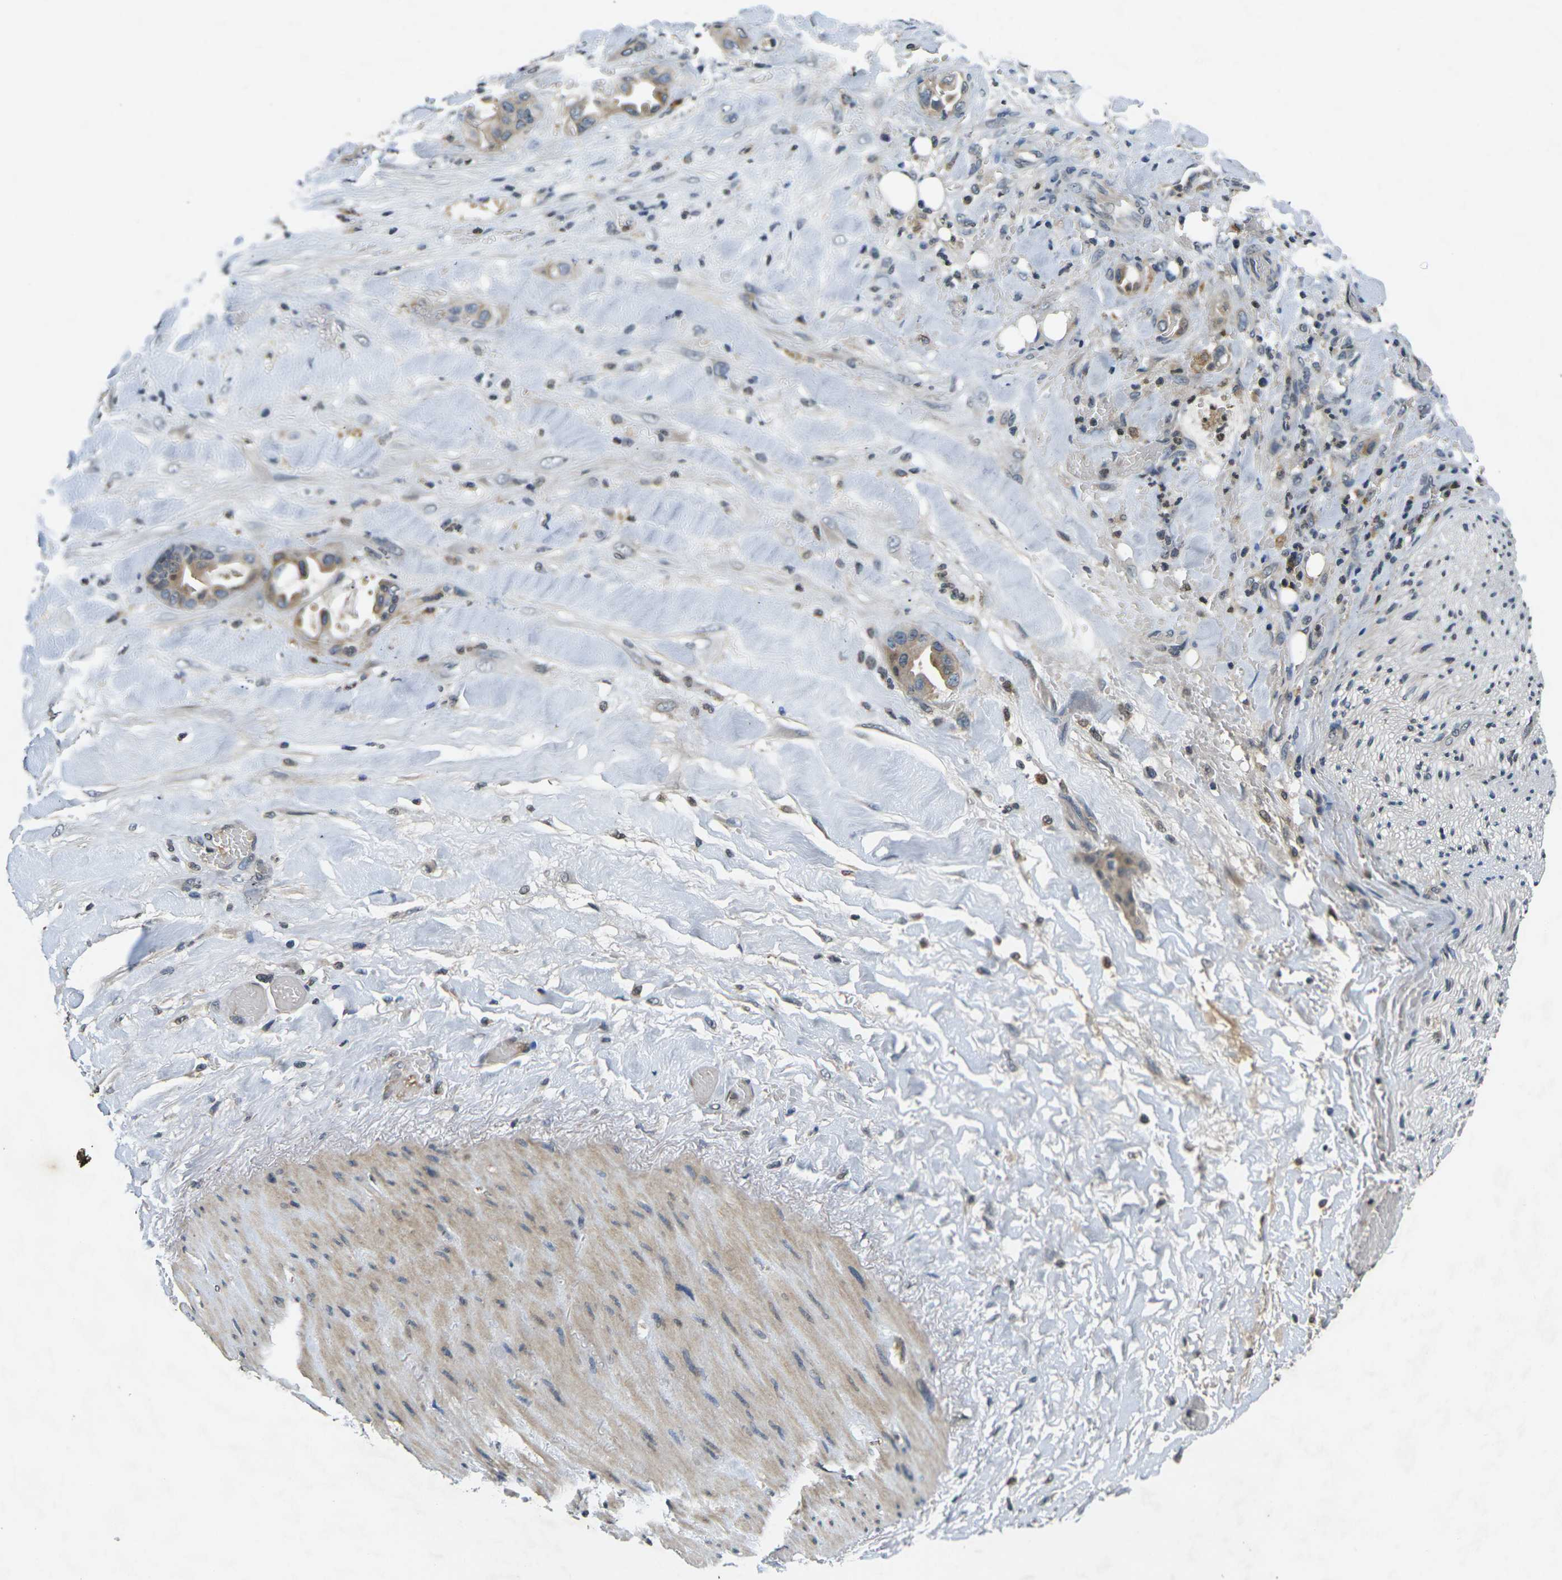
{"staining": {"intensity": "moderate", "quantity": ">75%", "location": "cytoplasmic/membranous"}, "tissue": "liver cancer", "cell_type": "Tumor cells", "image_type": "cancer", "snomed": [{"axis": "morphology", "description": "Cholangiocarcinoma"}, {"axis": "topography", "description": "Liver"}], "caption": "Immunohistochemical staining of liver cancer displays medium levels of moderate cytoplasmic/membranous staining in approximately >75% of tumor cells. (IHC, brightfield microscopy, high magnification).", "gene": "C1QC", "patient": {"sex": "female", "age": 61}}